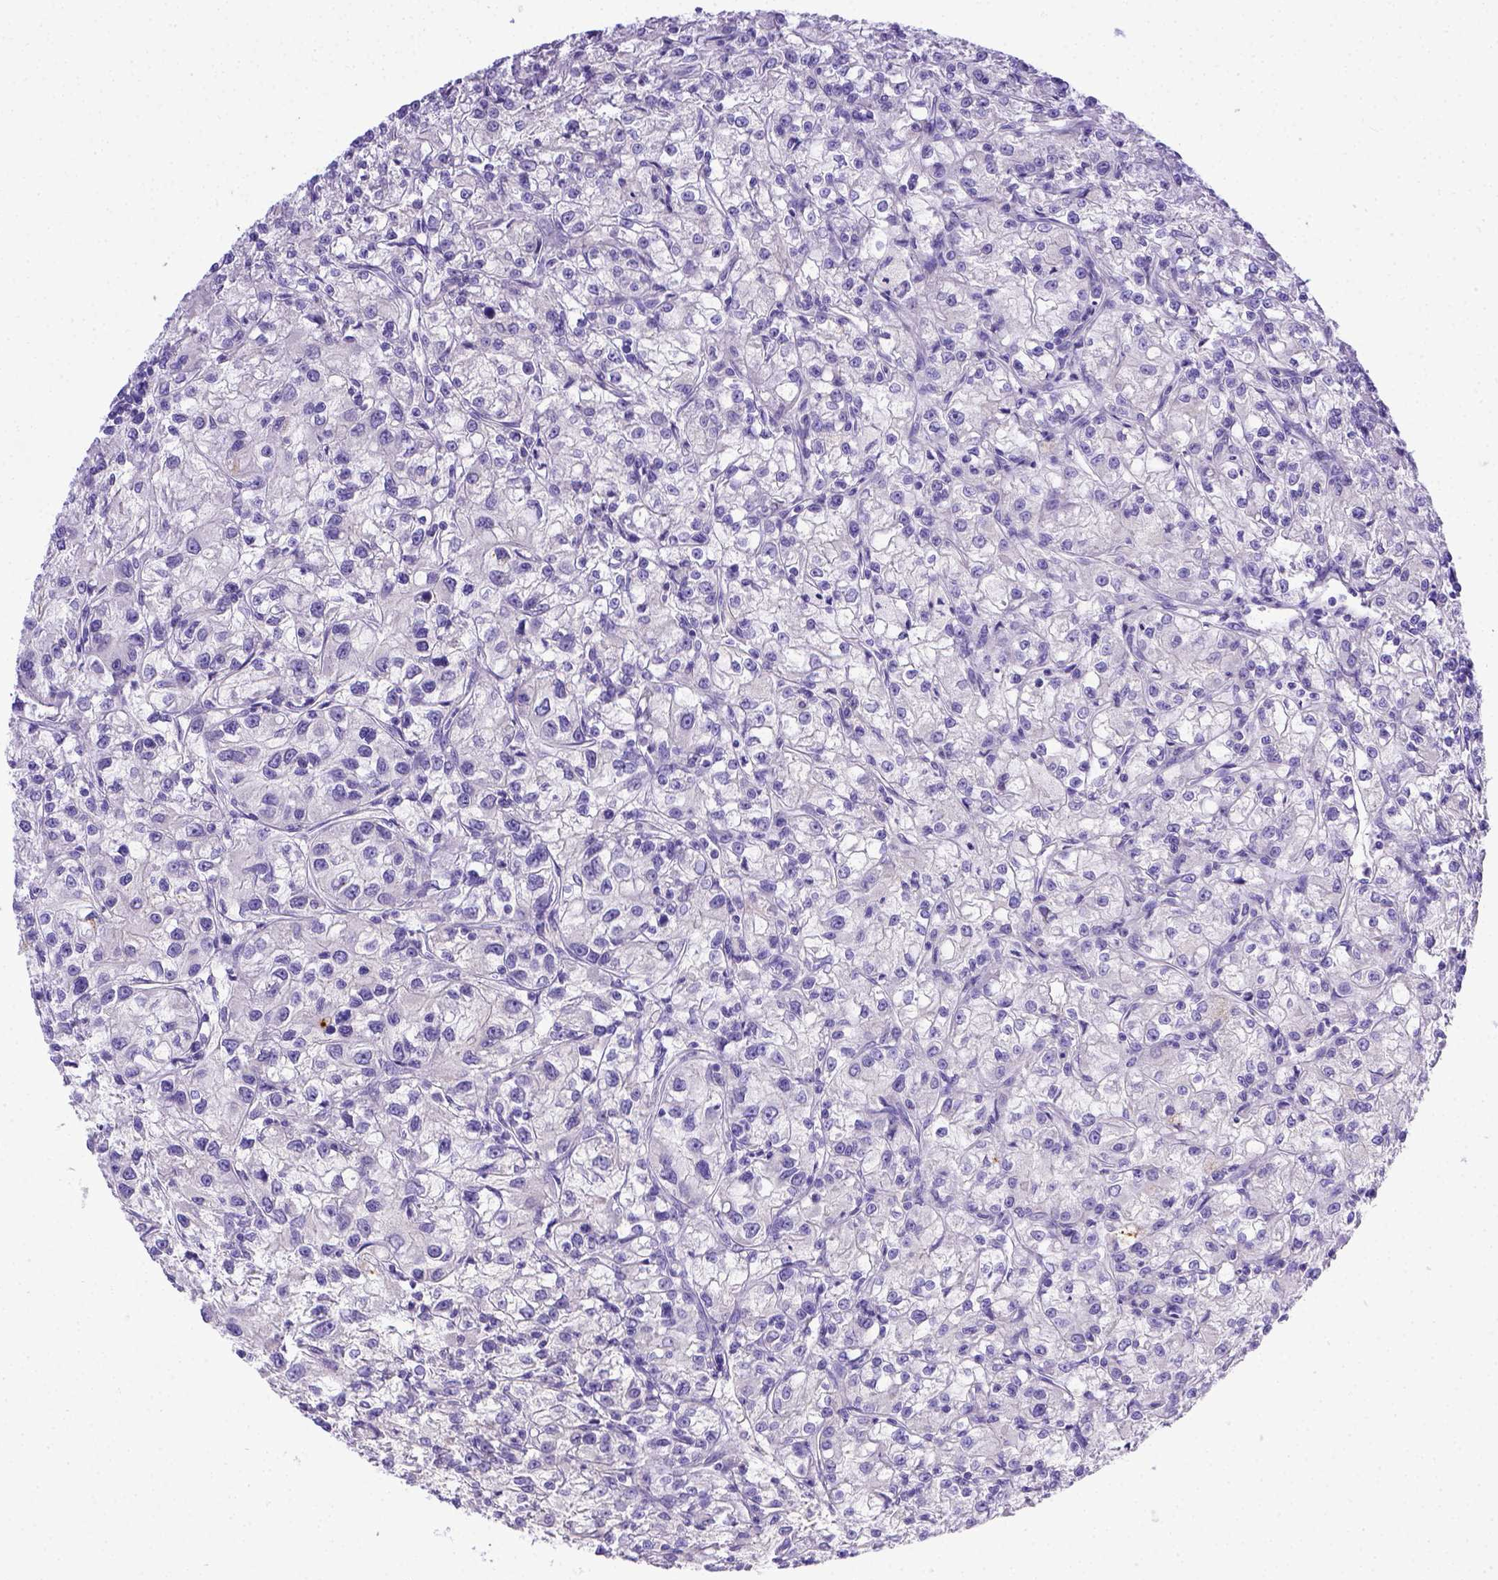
{"staining": {"intensity": "negative", "quantity": "none", "location": "none"}, "tissue": "renal cancer", "cell_type": "Tumor cells", "image_type": "cancer", "snomed": [{"axis": "morphology", "description": "Adenocarcinoma, NOS"}, {"axis": "topography", "description": "Kidney"}], "caption": "Immunohistochemical staining of renal cancer exhibits no significant expression in tumor cells.", "gene": "BTN1A1", "patient": {"sex": "female", "age": 59}}